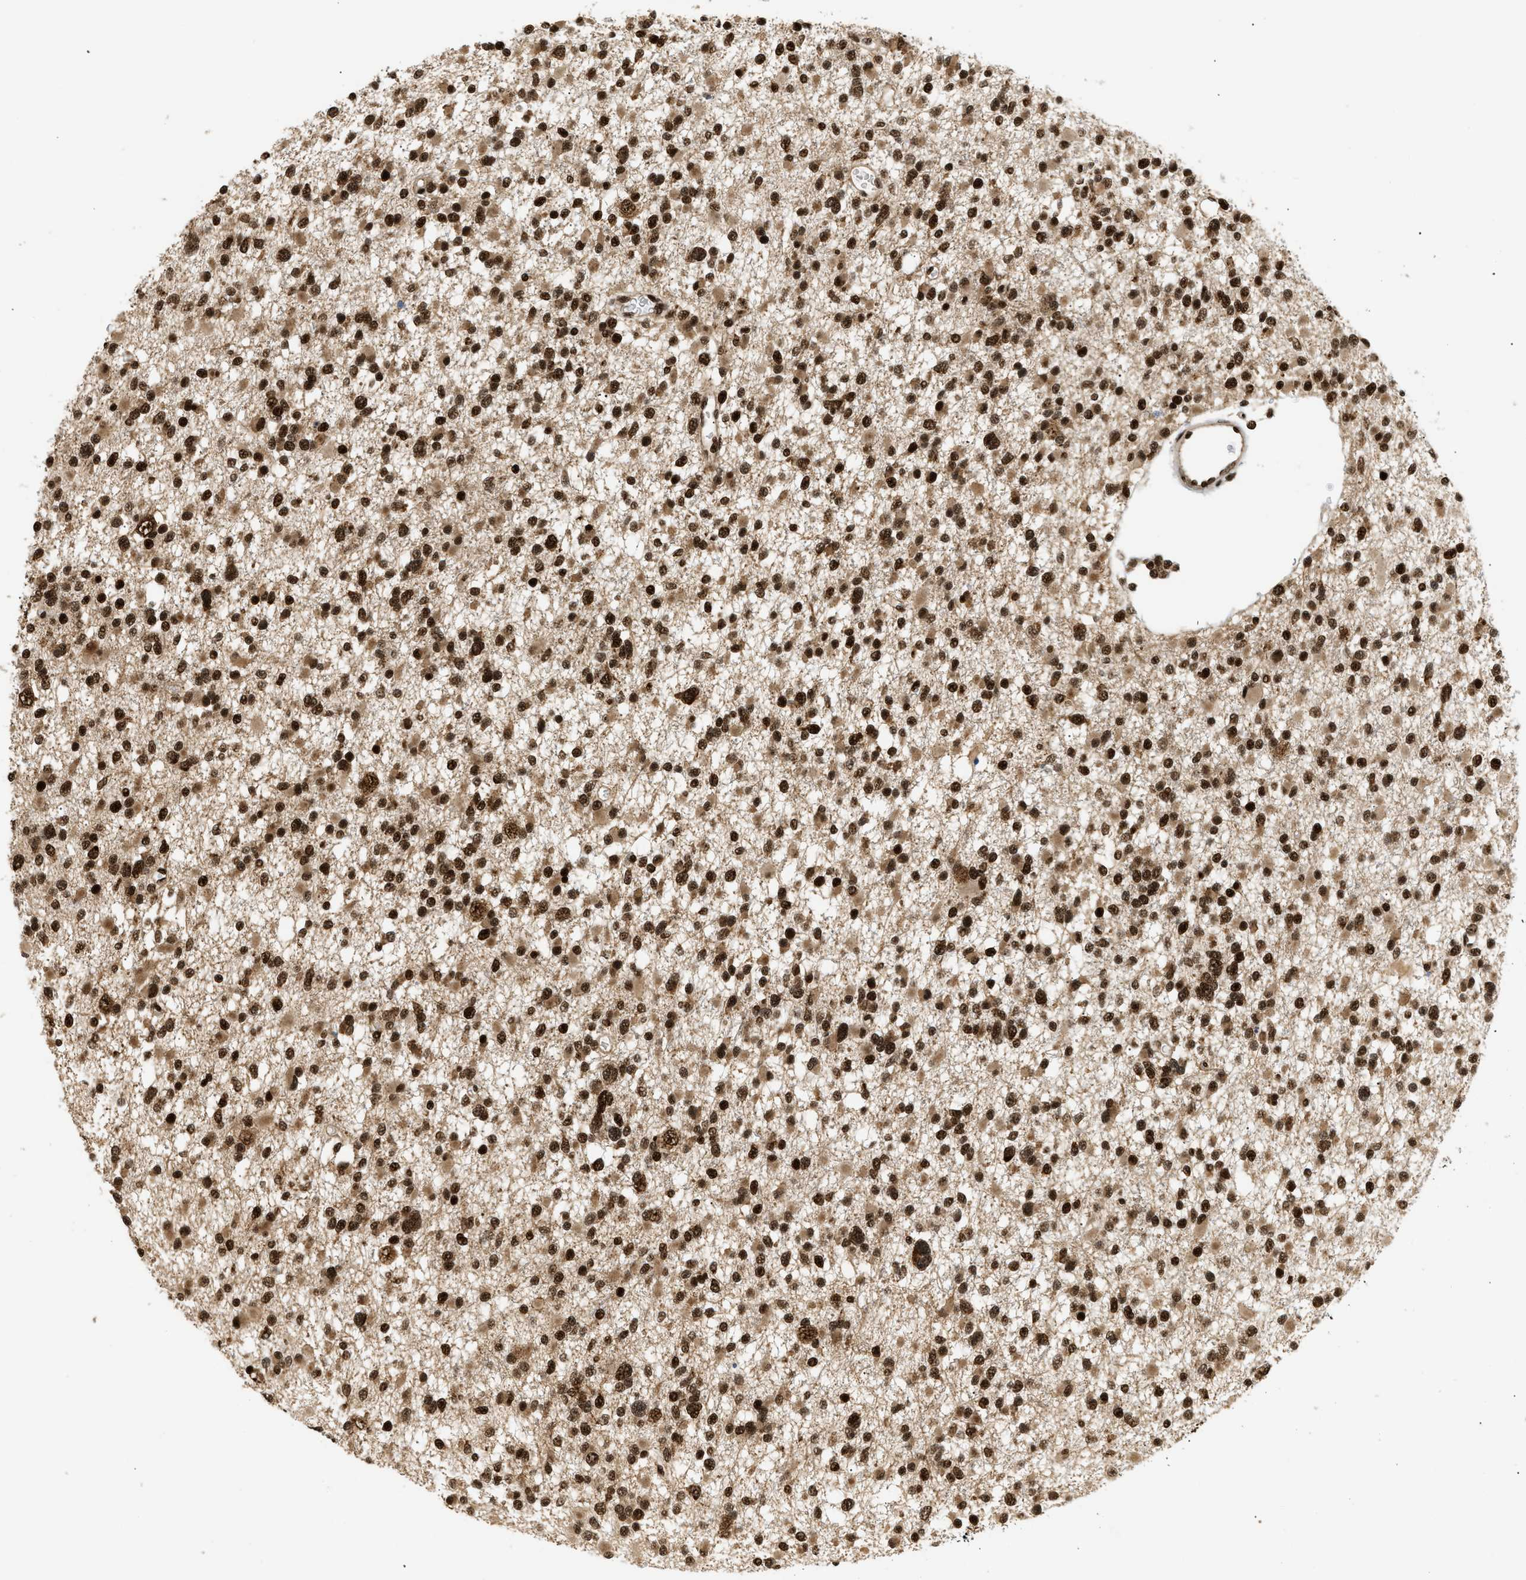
{"staining": {"intensity": "strong", "quantity": ">75%", "location": "cytoplasmic/membranous,nuclear"}, "tissue": "glioma", "cell_type": "Tumor cells", "image_type": "cancer", "snomed": [{"axis": "morphology", "description": "Glioma, malignant, Low grade"}, {"axis": "topography", "description": "Brain"}], "caption": "DAB immunohistochemical staining of human low-grade glioma (malignant) demonstrates strong cytoplasmic/membranous and nuclear protein positivity in about >75% of tumor cells. The protein of interest is stained brown, and the nuclei are stained in blue (DAB (3,3'-diaminobenzidine) IHC with brightfield microscopy, high magnification).", "gene": "RBM5", "patient": {"sex": "female", "age": 22}}